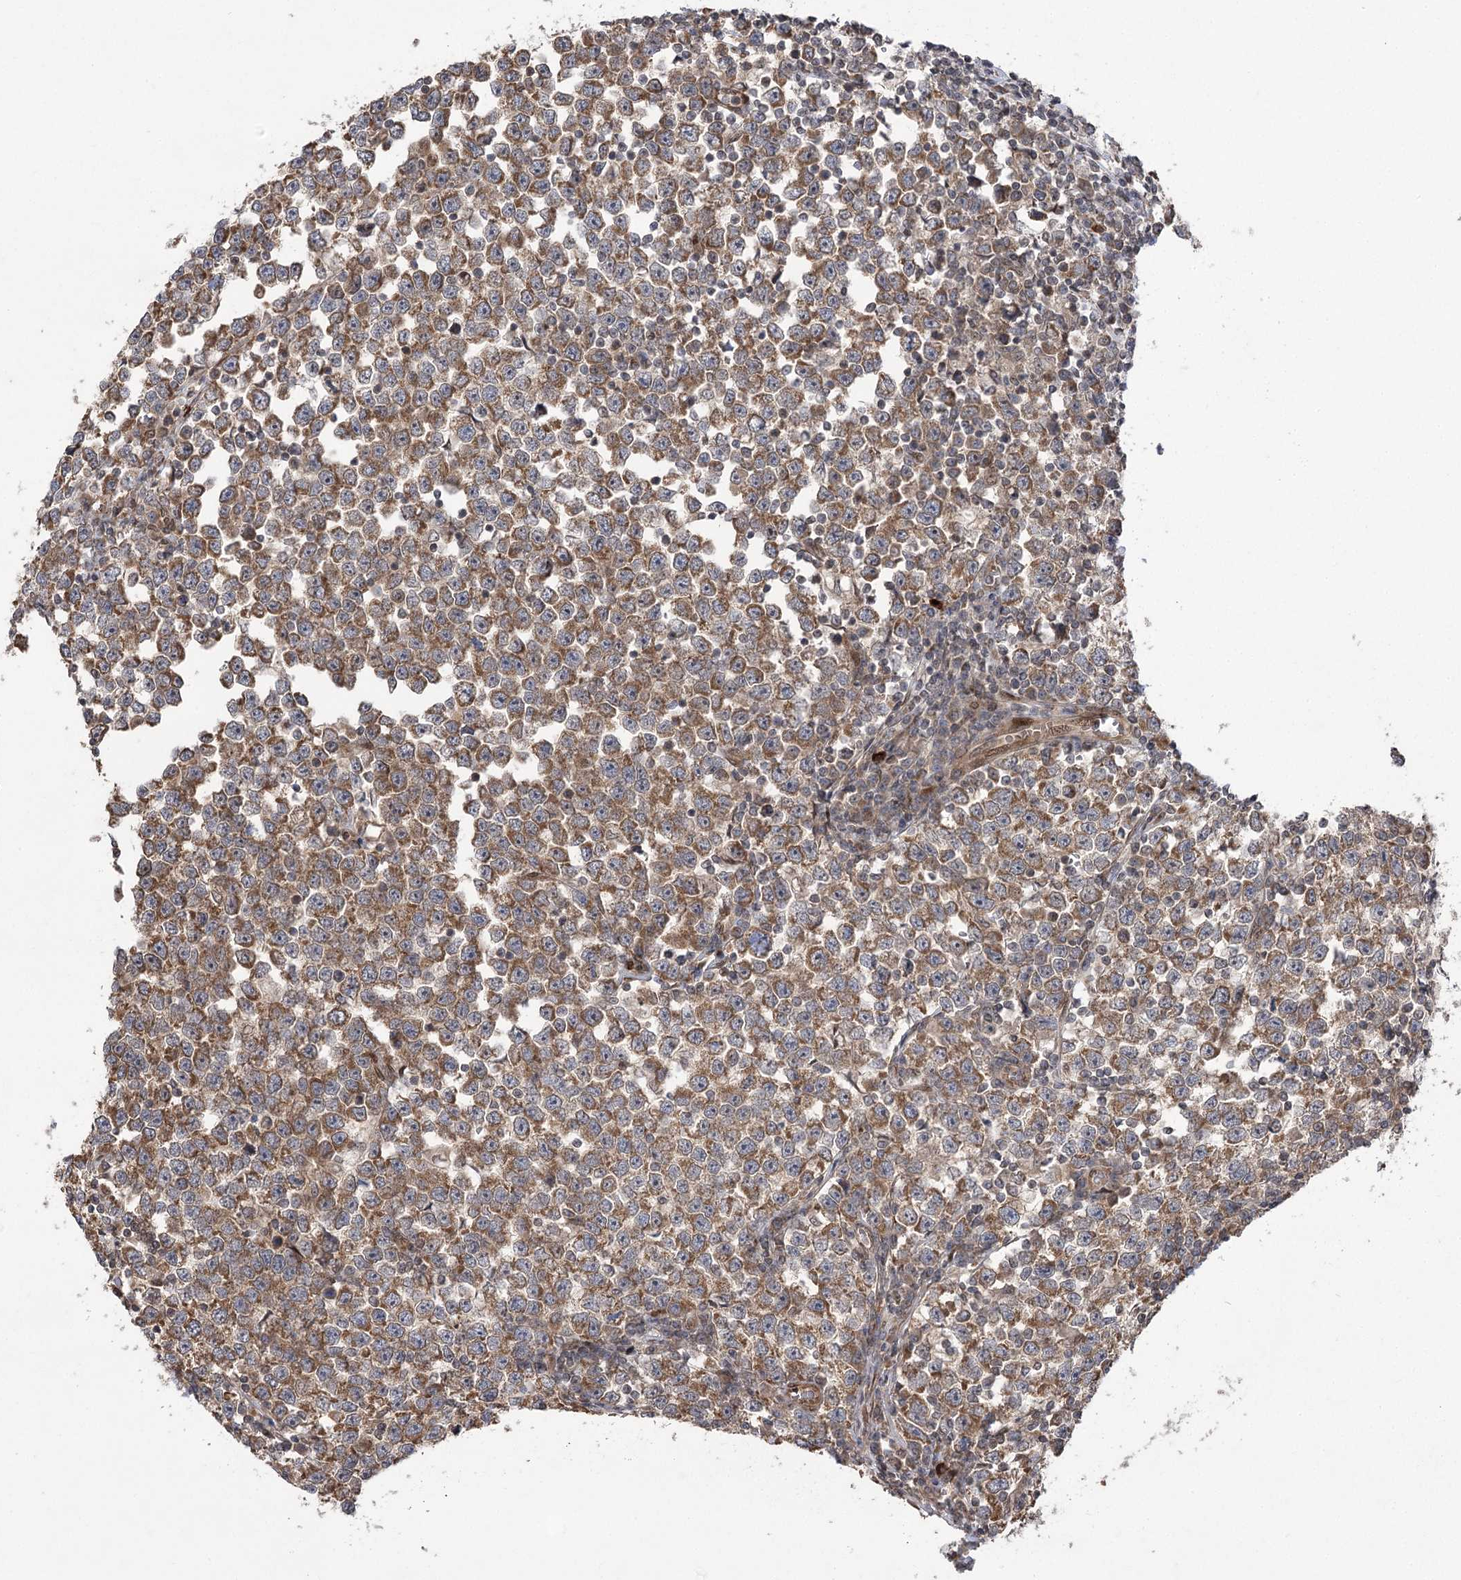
{"staining": {"intensity": "moderate", "quantity": ">75%", "location": "cytoplasmic/membranous"}, "tissue": "testis cancer", "cell_type": "Tumor cells", "image_type": "cancer", "snomed": [{"axis": "morphology", "description": "Normal tissue, NOS"}, {"axis": "morphology", "description": "Seminoma, NOS"}, {"axis": "topography", "description": "Testis"}], "caption": "Testis seminoma tissue demonstrates moderate cytoplasmic/membranous positivity in approximately >75% of tumor cells, visualized by immunohistochemistry.", "gene": "TENM2", "patient": {"sex": "male", "age": 43}}